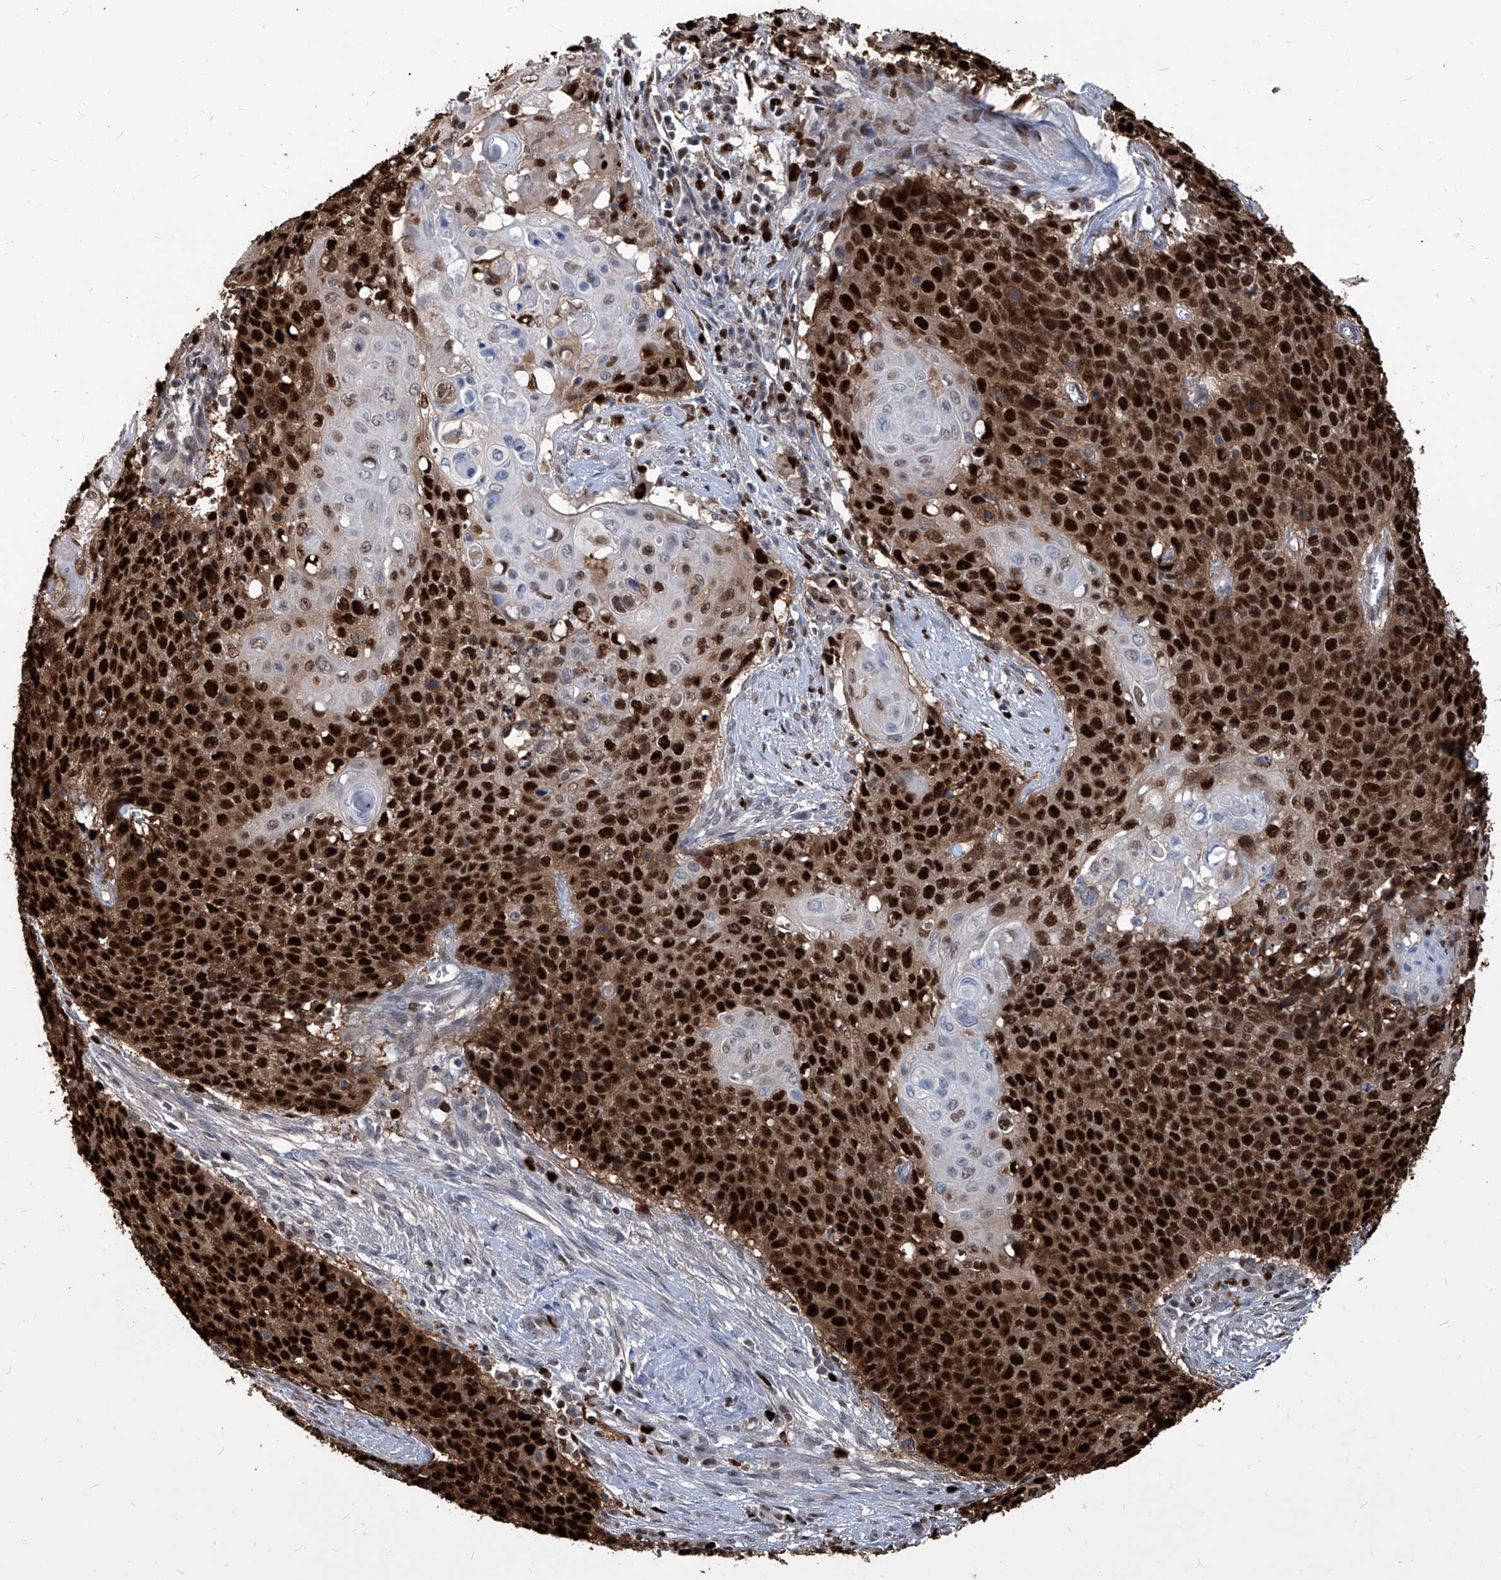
{"staining": {"intensity": "strong", "quantity": ">75%", "location": "cytoplasmic/membranous,nuclear"}, "tissue": "cervical cancer", "cell_type": "Tumor cells", "image_type": "cancer", "snomed": [{"axis": "morphology", "description": "Squamous cell carcinoma, NOS"}, {"axis": "topography", "description": "Cervix"}], "caption": "Immunohistochemical staining of human cervical cancer displays high levels of strong cytoplasmic/membranous and nuclear positivity in approximately >75% of tumor cells.", "gene": "PCNA", "patient": {"sex": "female", "age": 39}}